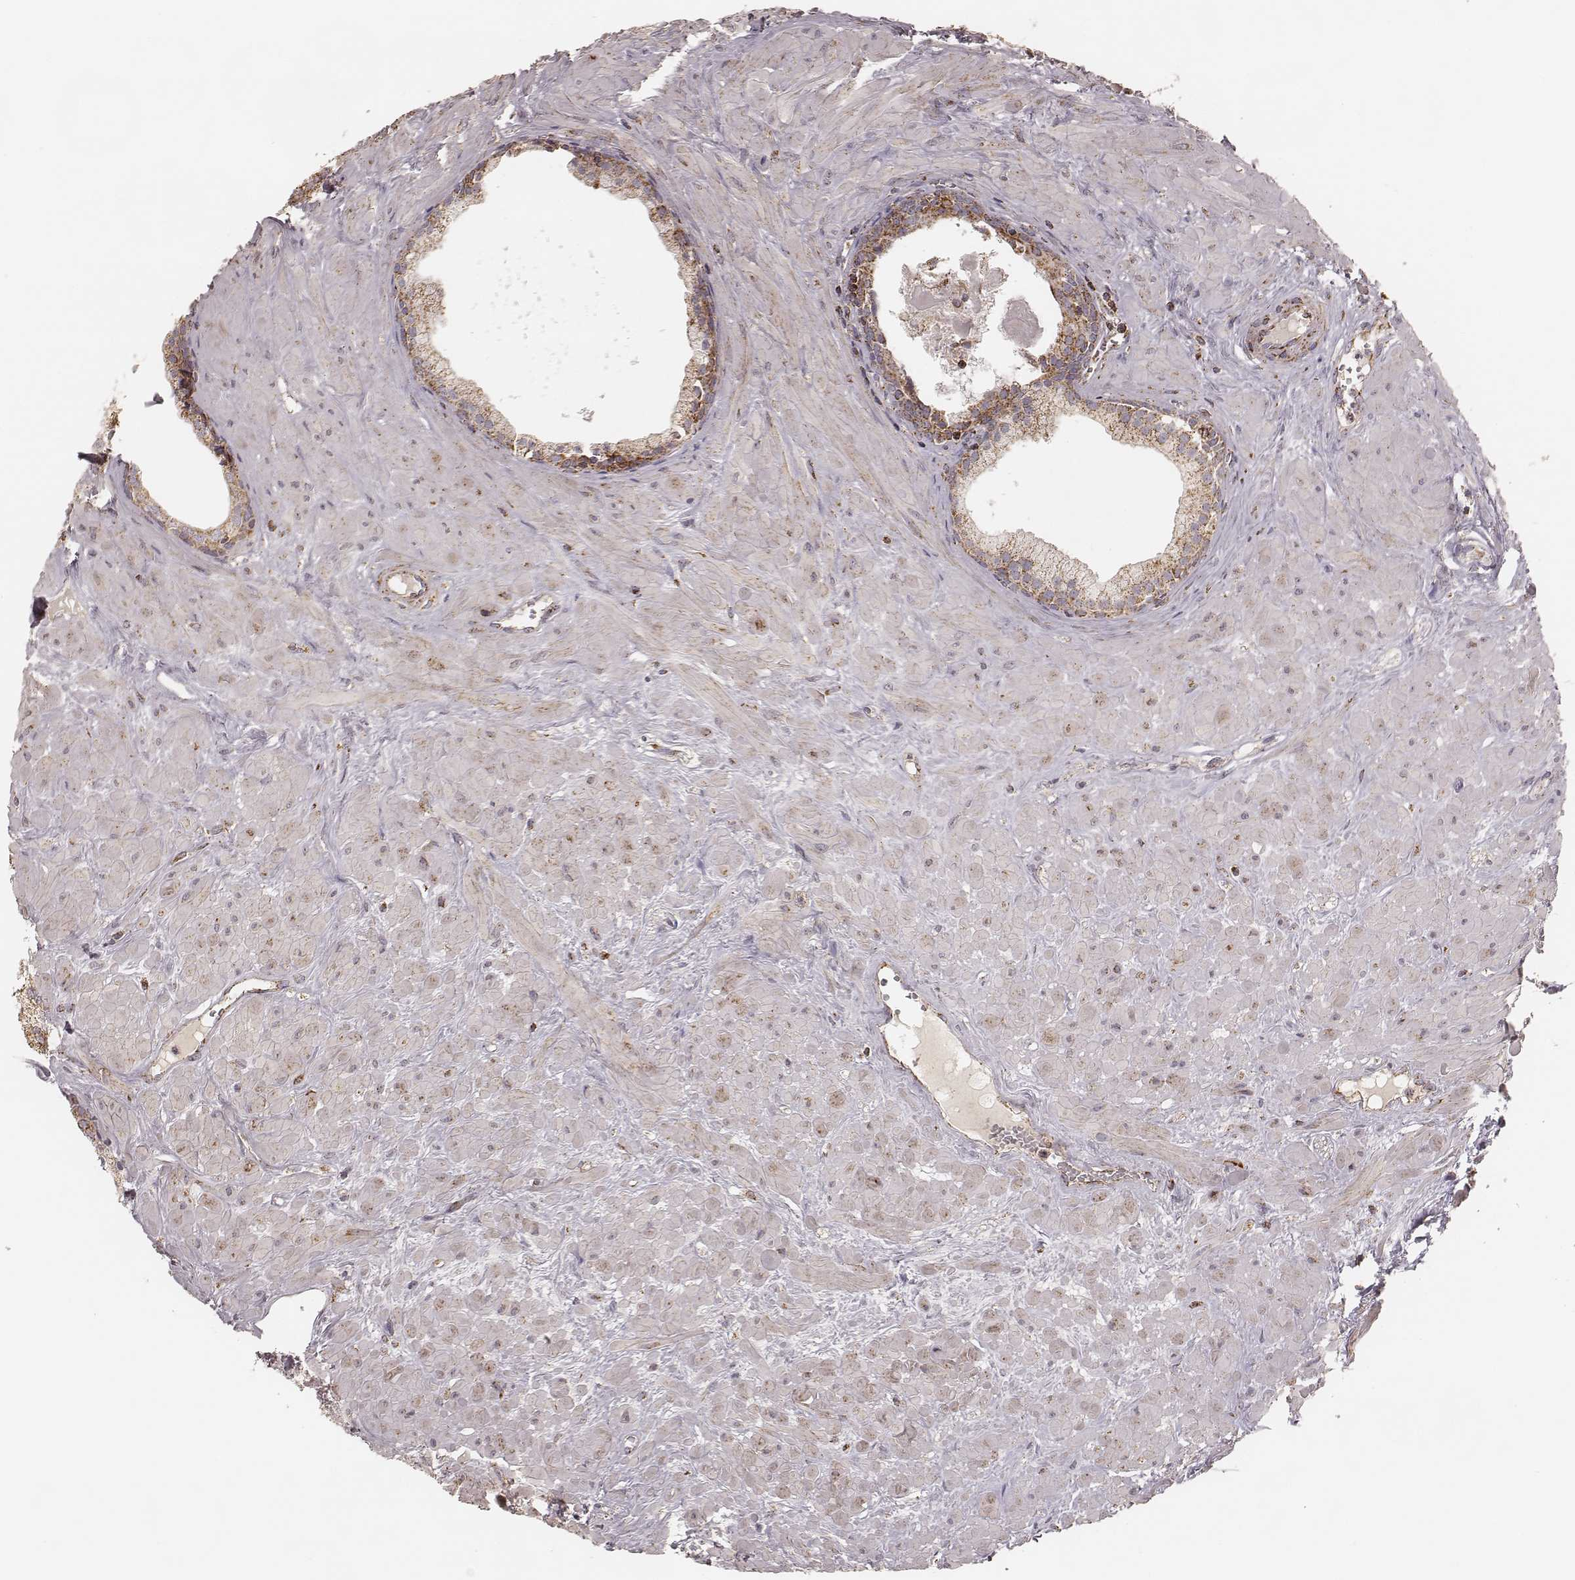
{"staining": {"intensity": "strong", "quantity": ">75%", "location": "cytoplasmic/membranous"}, "tissue": "prostate", "cell_type": "Glandular cells", "image_type": "normal", "snomed": [{"axis": "morphology", "description": "Normal tissue, NOS"}, {"axis": "topography", "description": "Prostate"}], "caption": "Strong cytoplasmic/membranous staining for a protein is present in about >75% of glandular cells of normal prostate using IHC.", "gene": "CS", "patient": {"sex": "male", "age": 48}}